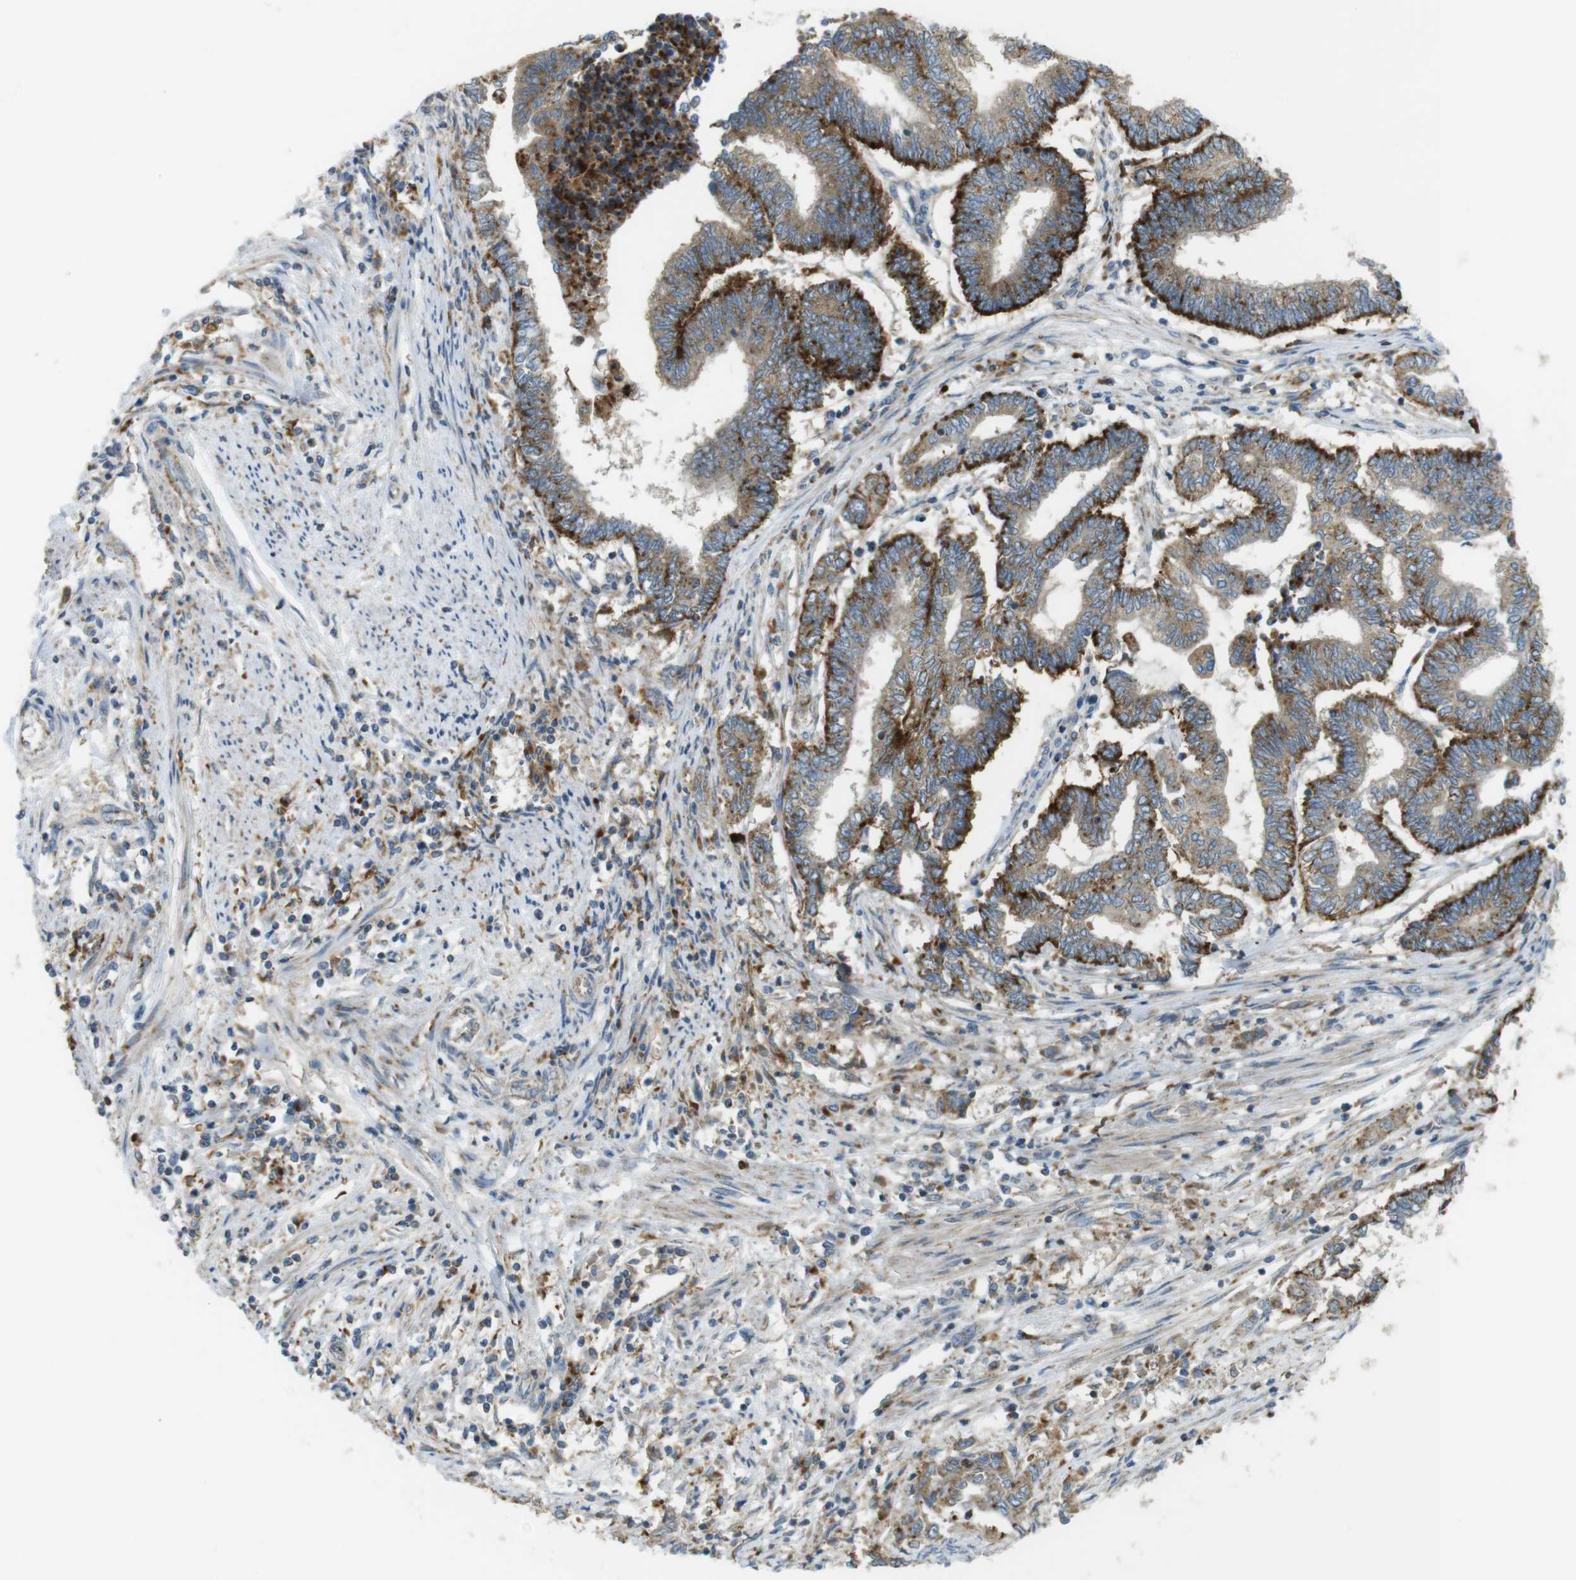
{"staining": {"intensity": "strong", "quantity": ">75%", "location": "cytoplasmic/membranous"}, "tissue": "endometrial cancer", "cell_type": "Tumor cells", "image_type": "cancer", "snomed": [{"axis": "morphology", "description": "Adenocarcinoma, NOS"}, {"axis": "topography", "description": "Uterus"}, {"axis": "topography", "description": "Endometrium"}], "caption": "Protein positivity by IHC reveals strong cytoplasmic/membranous positivity in approximately >75% of tumor cells in endometrial cancer.", "gene": "LAMP1", "patient": {"sex": "female", "age": 70}}